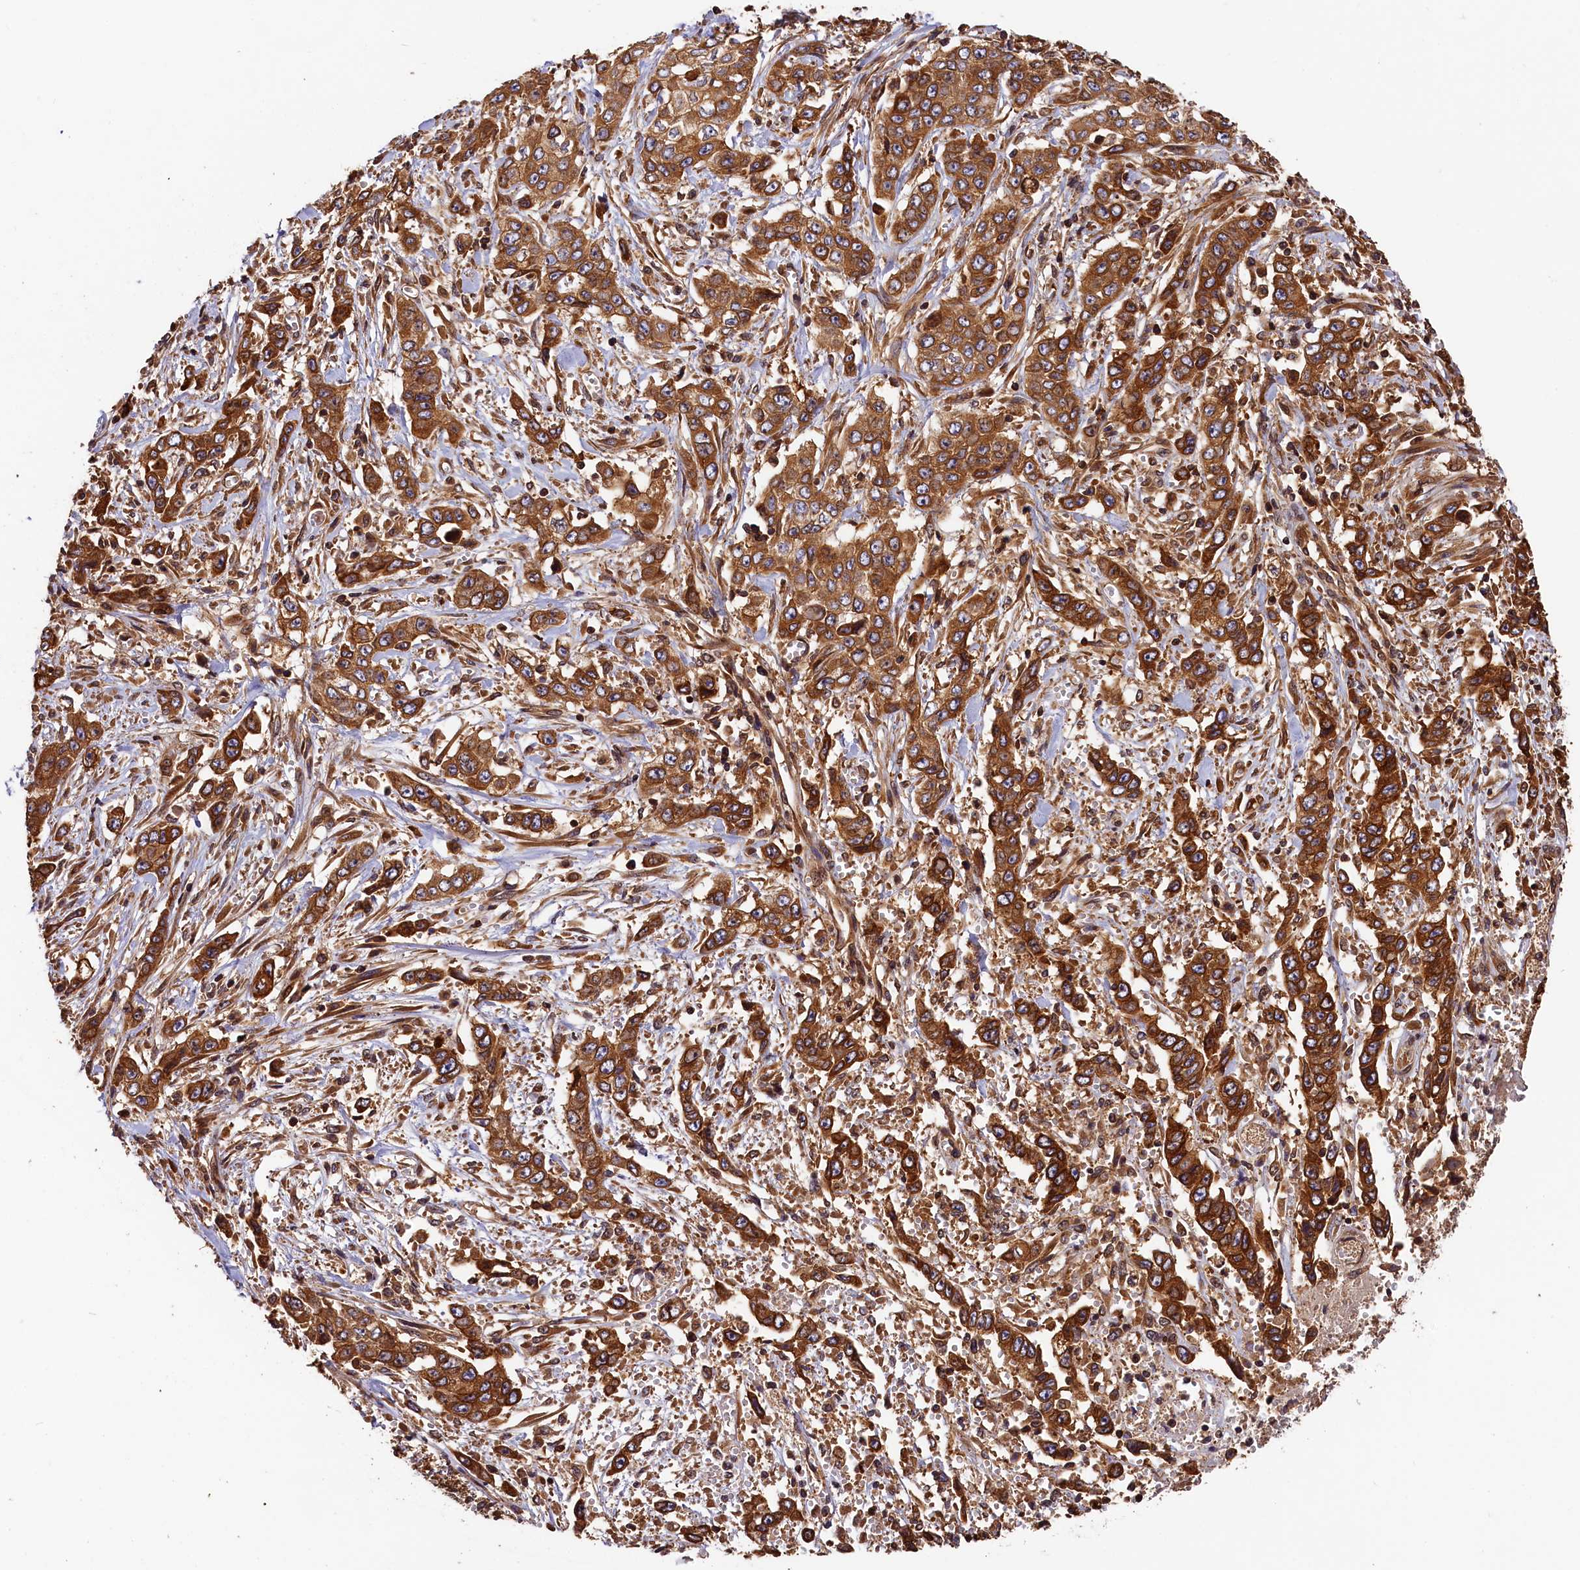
{"staining": {"intensity": "strong", "quantity": ">75%", "location": "cytoplasmic/membranous"}, "tissue": "stomach cancer", "cell_type": "Tumor cells", "image_type": "cancer", "snomed": [{"axis": "morphology", "description": "Adenocarcinoma, NOS"}, {"axis": "topography", "description": "Stomach, upper"}], "caption": "An IHC micrograph of tumor tissue is shown. Protein staining in brown shows strong cytoplasmic/membranous positivity in adenocarcinoma (stomach) within tumor cells. (DAB IHC with brightfield microscopy, high magnification).", "gene": "HMOX2", "patient": {"sex": "male", "age": 62}}